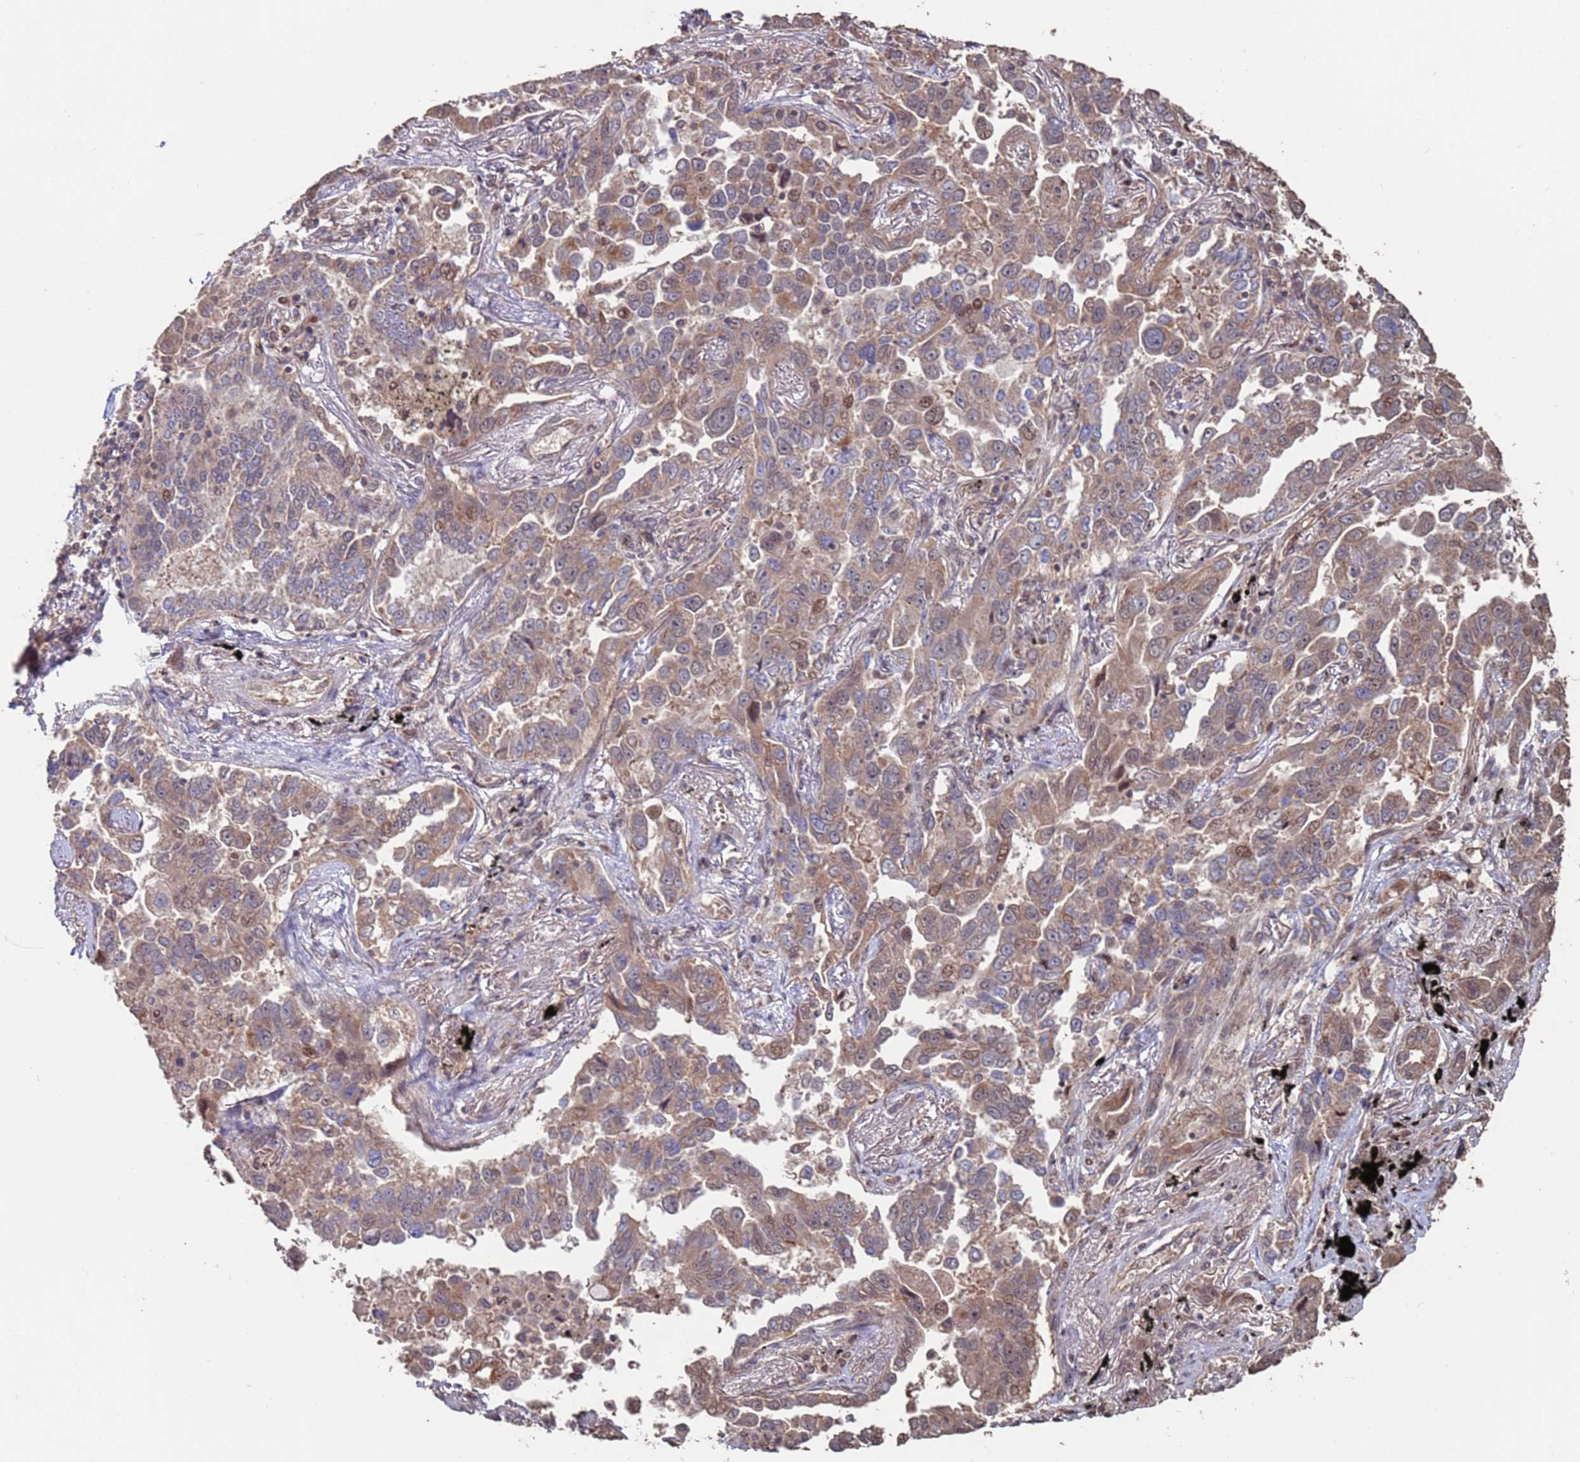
{"staining": {"intensity": "weak", "quantity": ">75%", "location": "cytoplasmic/membranous"}, "tissue": "lung cancer", "cell_type": "Tumor cells", "image_type": "cancer", "snomed": [{"axis": "morphology", "description": "Adenocarcinoma, NOS"}, {"axis": "topography", "description": "Lung"}], "caption": "An IHC histopathology image of tumor tissue is shown. Protein staining in brown highlights weak cytoplasmic/membranous positivity in lung cancer within tumor cells. The protein of interest is stained brown, and the nuclei are stained in blue (DAB IHC with brightfield microscopy, high magnification).", "gene": "PRR7", "patient": {"sex": "male", "age": 67}}